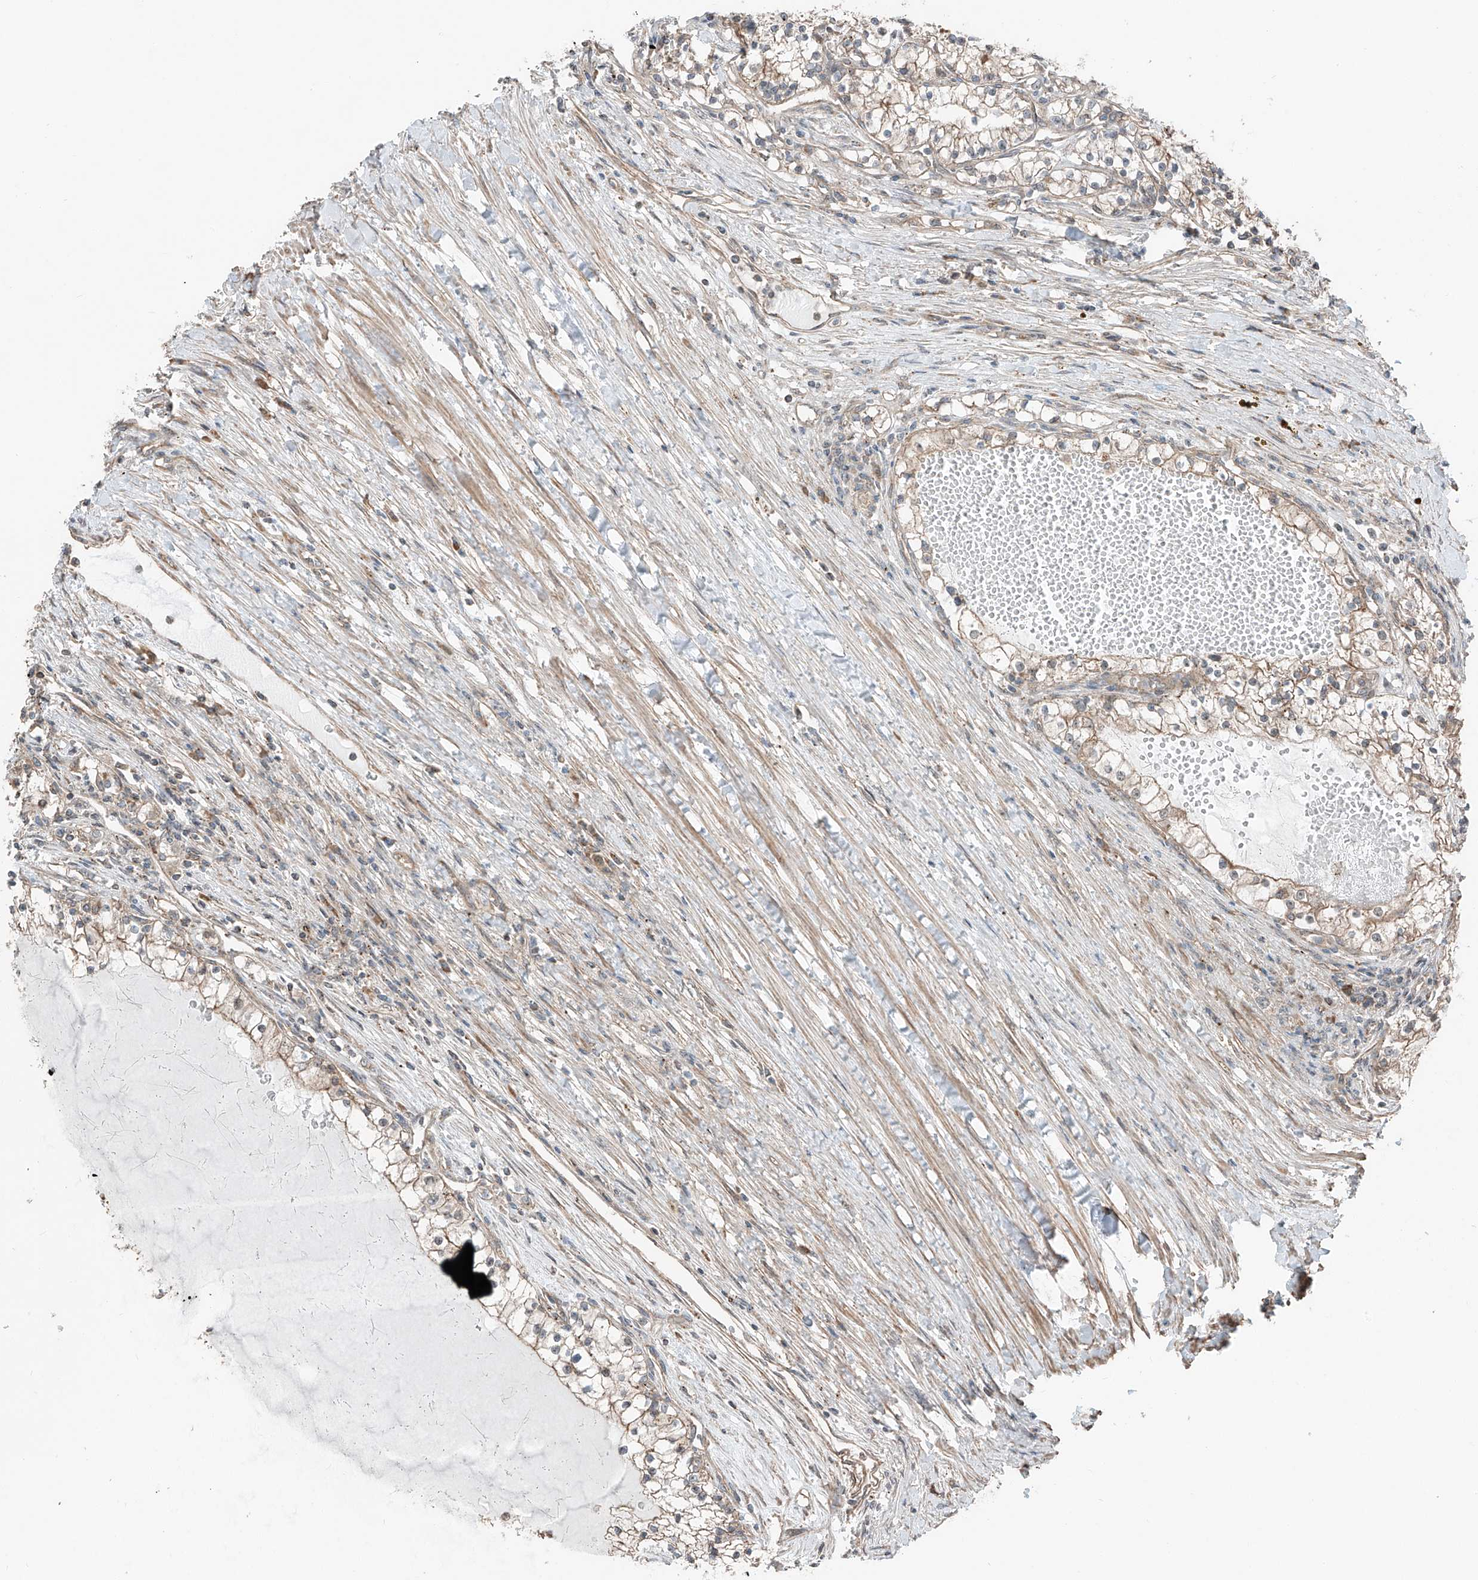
{"staining": {"intensity": "weak", "quantity": "25%-75%", "location": "cytoplasmic/membranous"}, "tissue": "renal cancer", "cell_type": "Tumor cells", "image_type": "cancer", "snomed": [{"axis": "morphology", "description": "Normal tissue, NOS"}, {"axis": "morphology", "description": "Adenocarcinoma, NOS"}, {"axis": "topography", "description": "Kidney"}], "caption": "A histopathology image showing weak cytoplasmic/membranous expression in approximately 25%-75% of tumor cells in renal cancer (adenocarcinoma), as visualized by brown immunohistochemical staining.", "gene": "CEP162", "patient": {"sex": "male", "age": 68}}